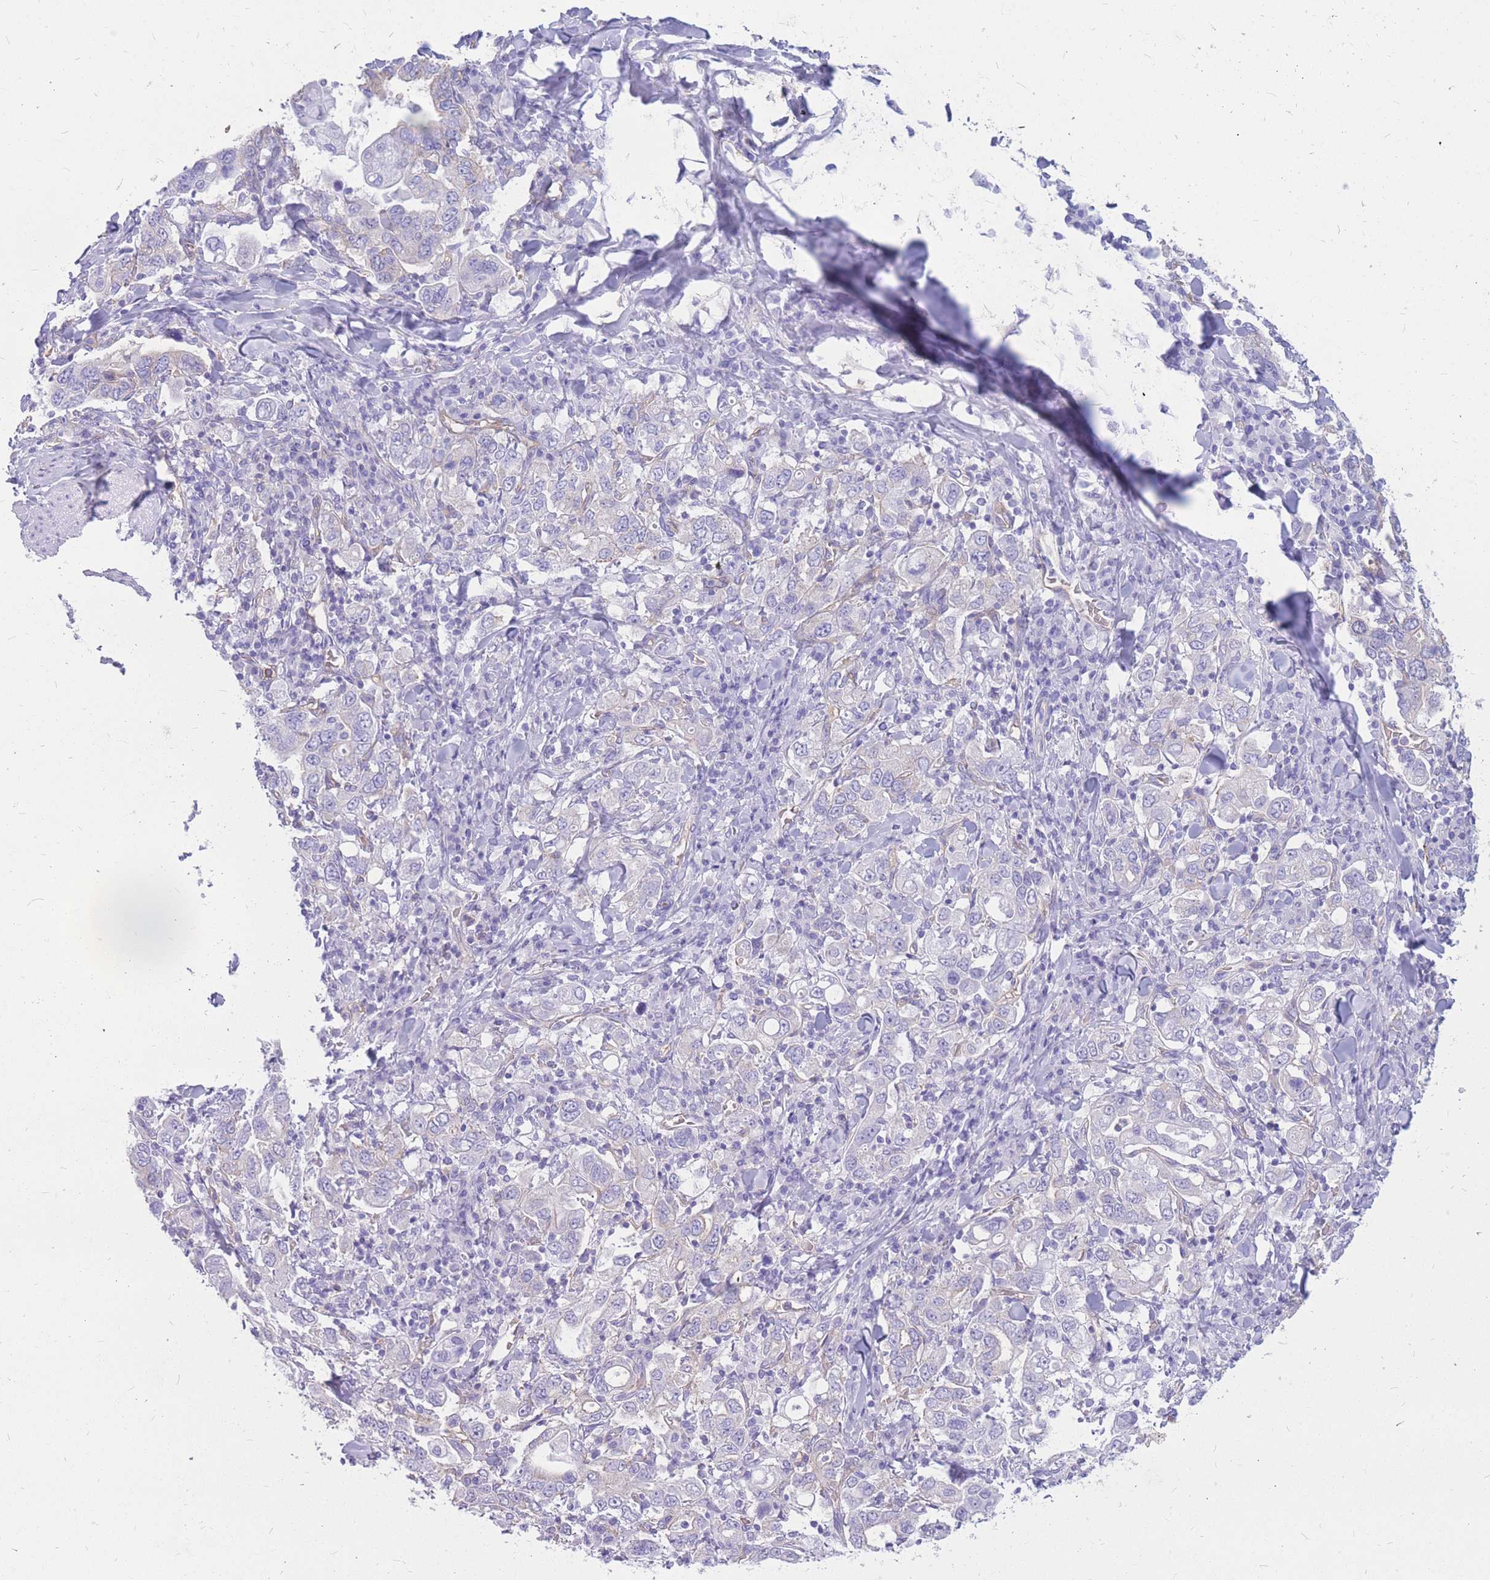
{"staining": {"intensity": "negative", "quantity": "none", "location": "none"}, "tissue": "stomach cancer", "cell_type": "Tumor cells", "image_type": "cancer", "snomed": [{"axis": "morphology", "description": "Adenocarcinoma, NOS"}, {"axis": "topography", "description": "Stomach, upper"}], "caption": "Immunohistochemical staining of human stomach adenocarcinoma demonstrates no significant positivity in tumor cells. Nuclei are stained in blue.", "gene": "ADD2", "patient": {"sex": "male", "age": 62}}